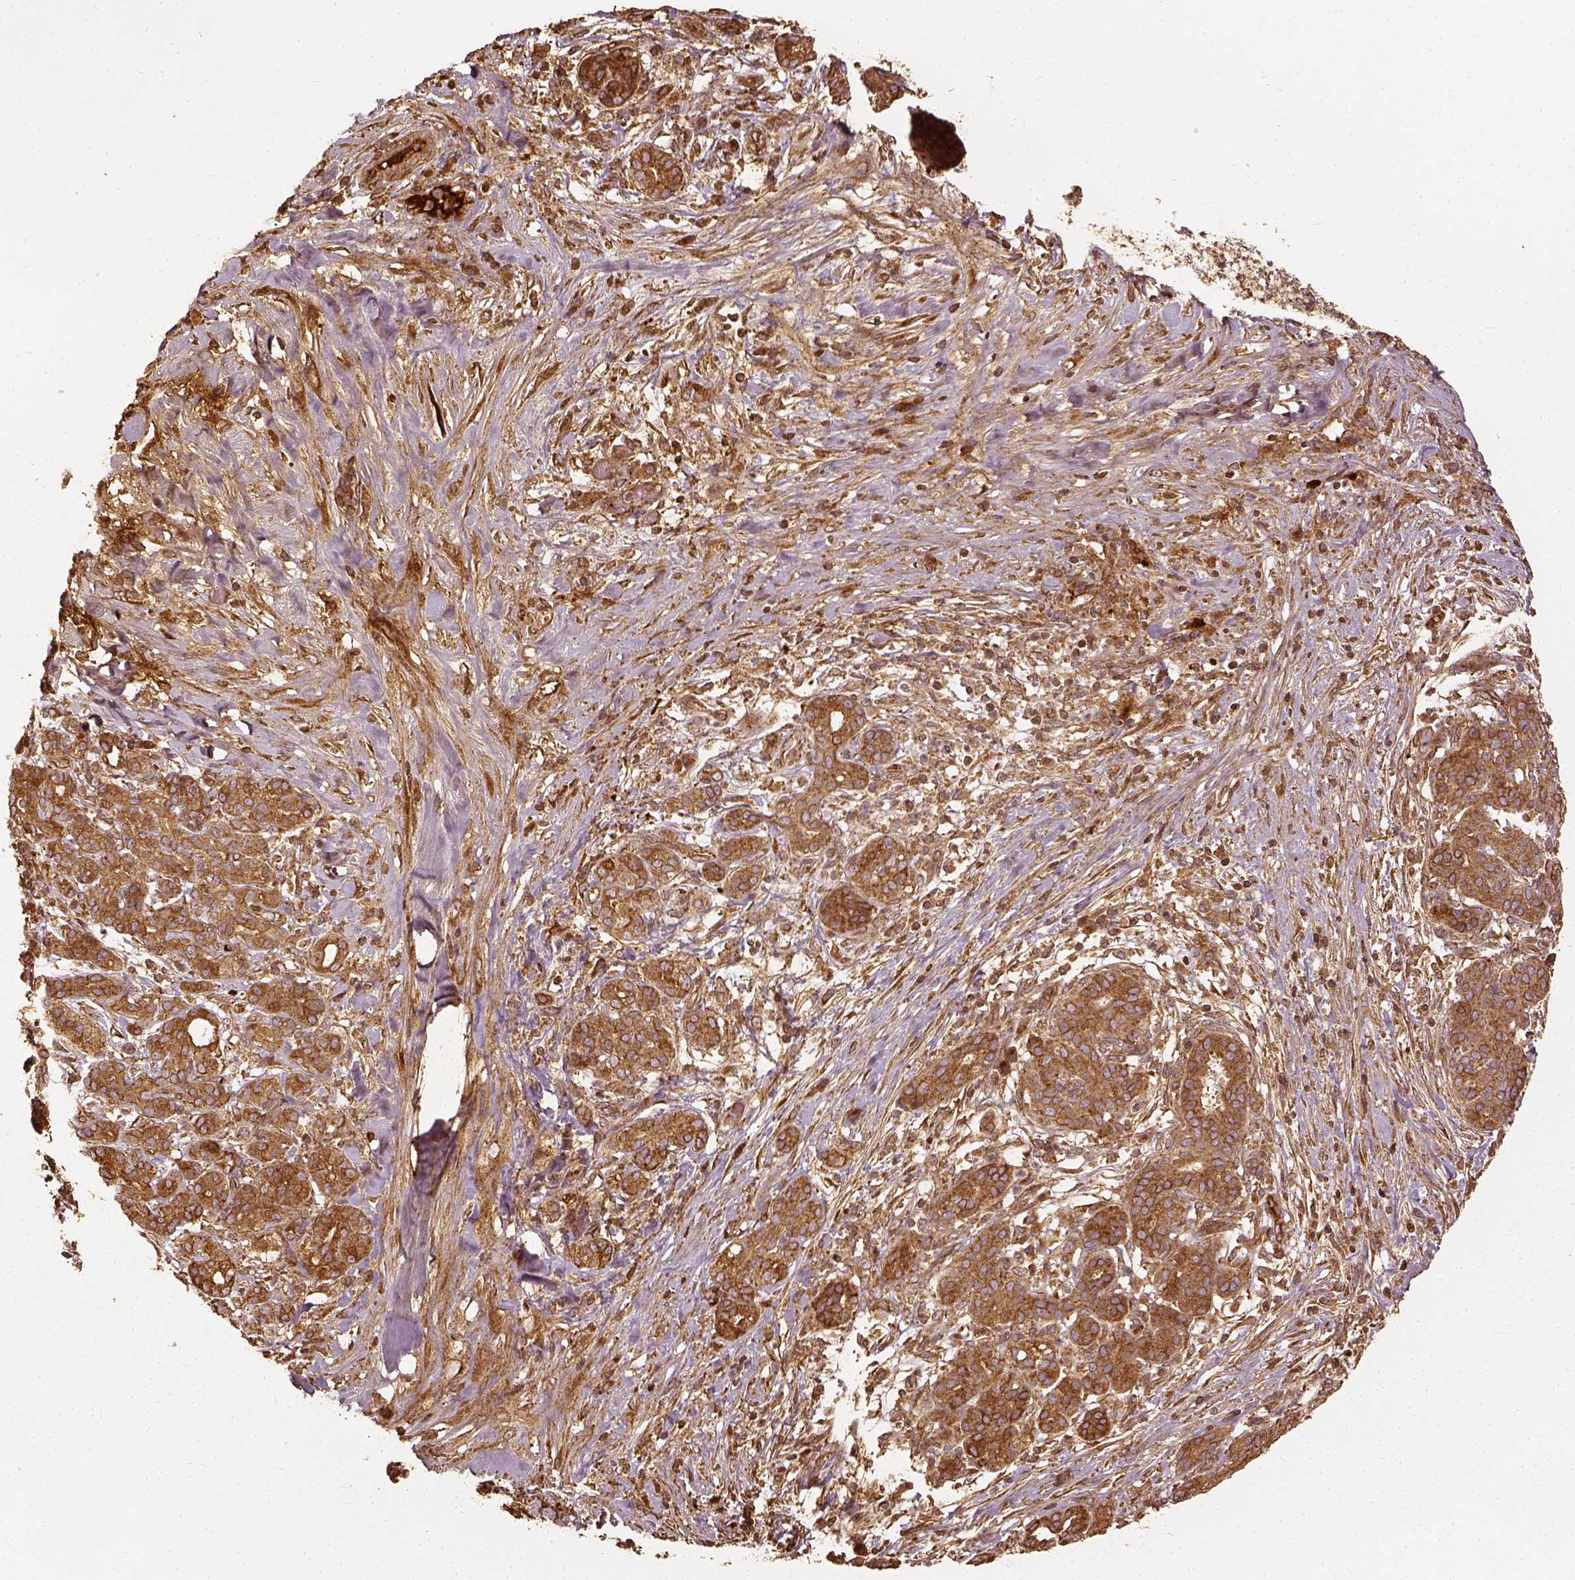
{"staining": {"intensity": "strong", "quantity": ">75%", "location": "cytoplasmic/membranous"}, "tissue": "pancreatic cancer", "cell_type": "Tumor cells", "image_type": "cancer", "snomed": [{"axis": "morphology", "description": "Adenocarcinoma, NOS"}, {"axis": "topography", "description": "Pancreas"}], "caption": "Human pancreatic adenocarcinoma stained with a brown dye reveals strong cytoplasmic/membranous positive expression in approximately >75% of tumor cells.", "gene": "VEGFA", "patient": {"sex": "male", "age": 44}}